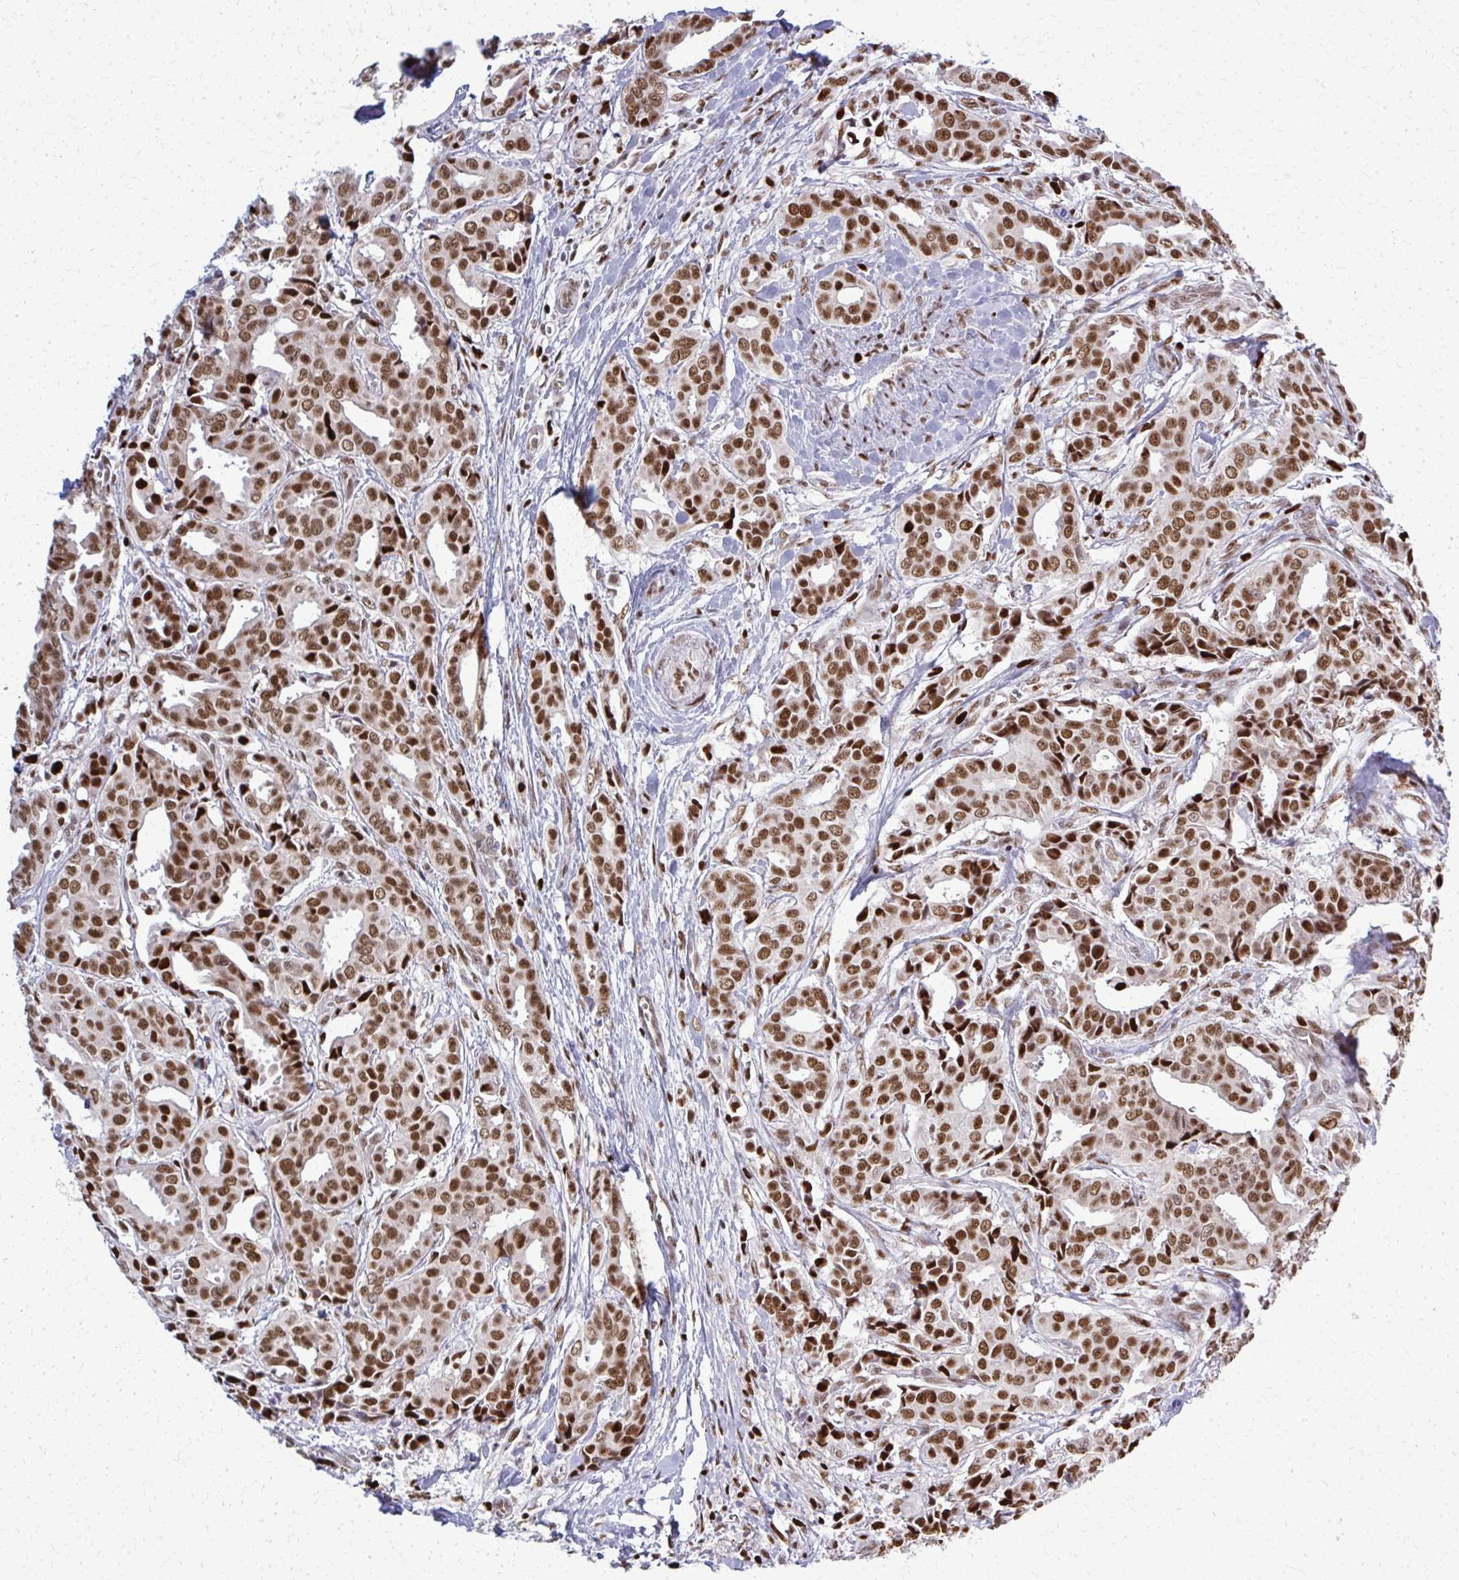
{"staining": {"intensity": "strong", "quantity": ">75%", "location": "nuclear"}, "tissue": "breast cancer", "cell_type": "Tumor cells", "image_type": "cancer", "snomed": [{"axis": "morphology", "description": "Duct carcinoma"}, {"axis": "topography", "description": "Breast"}], "caption": "This is a photomicrograph of immunohistochemistry (IHC) staining of breast cancer, which shows strong expression in the nuclear of tumor cells.", "gene": "ZNF559", "patient": {"sex": "female", "age": 45}}